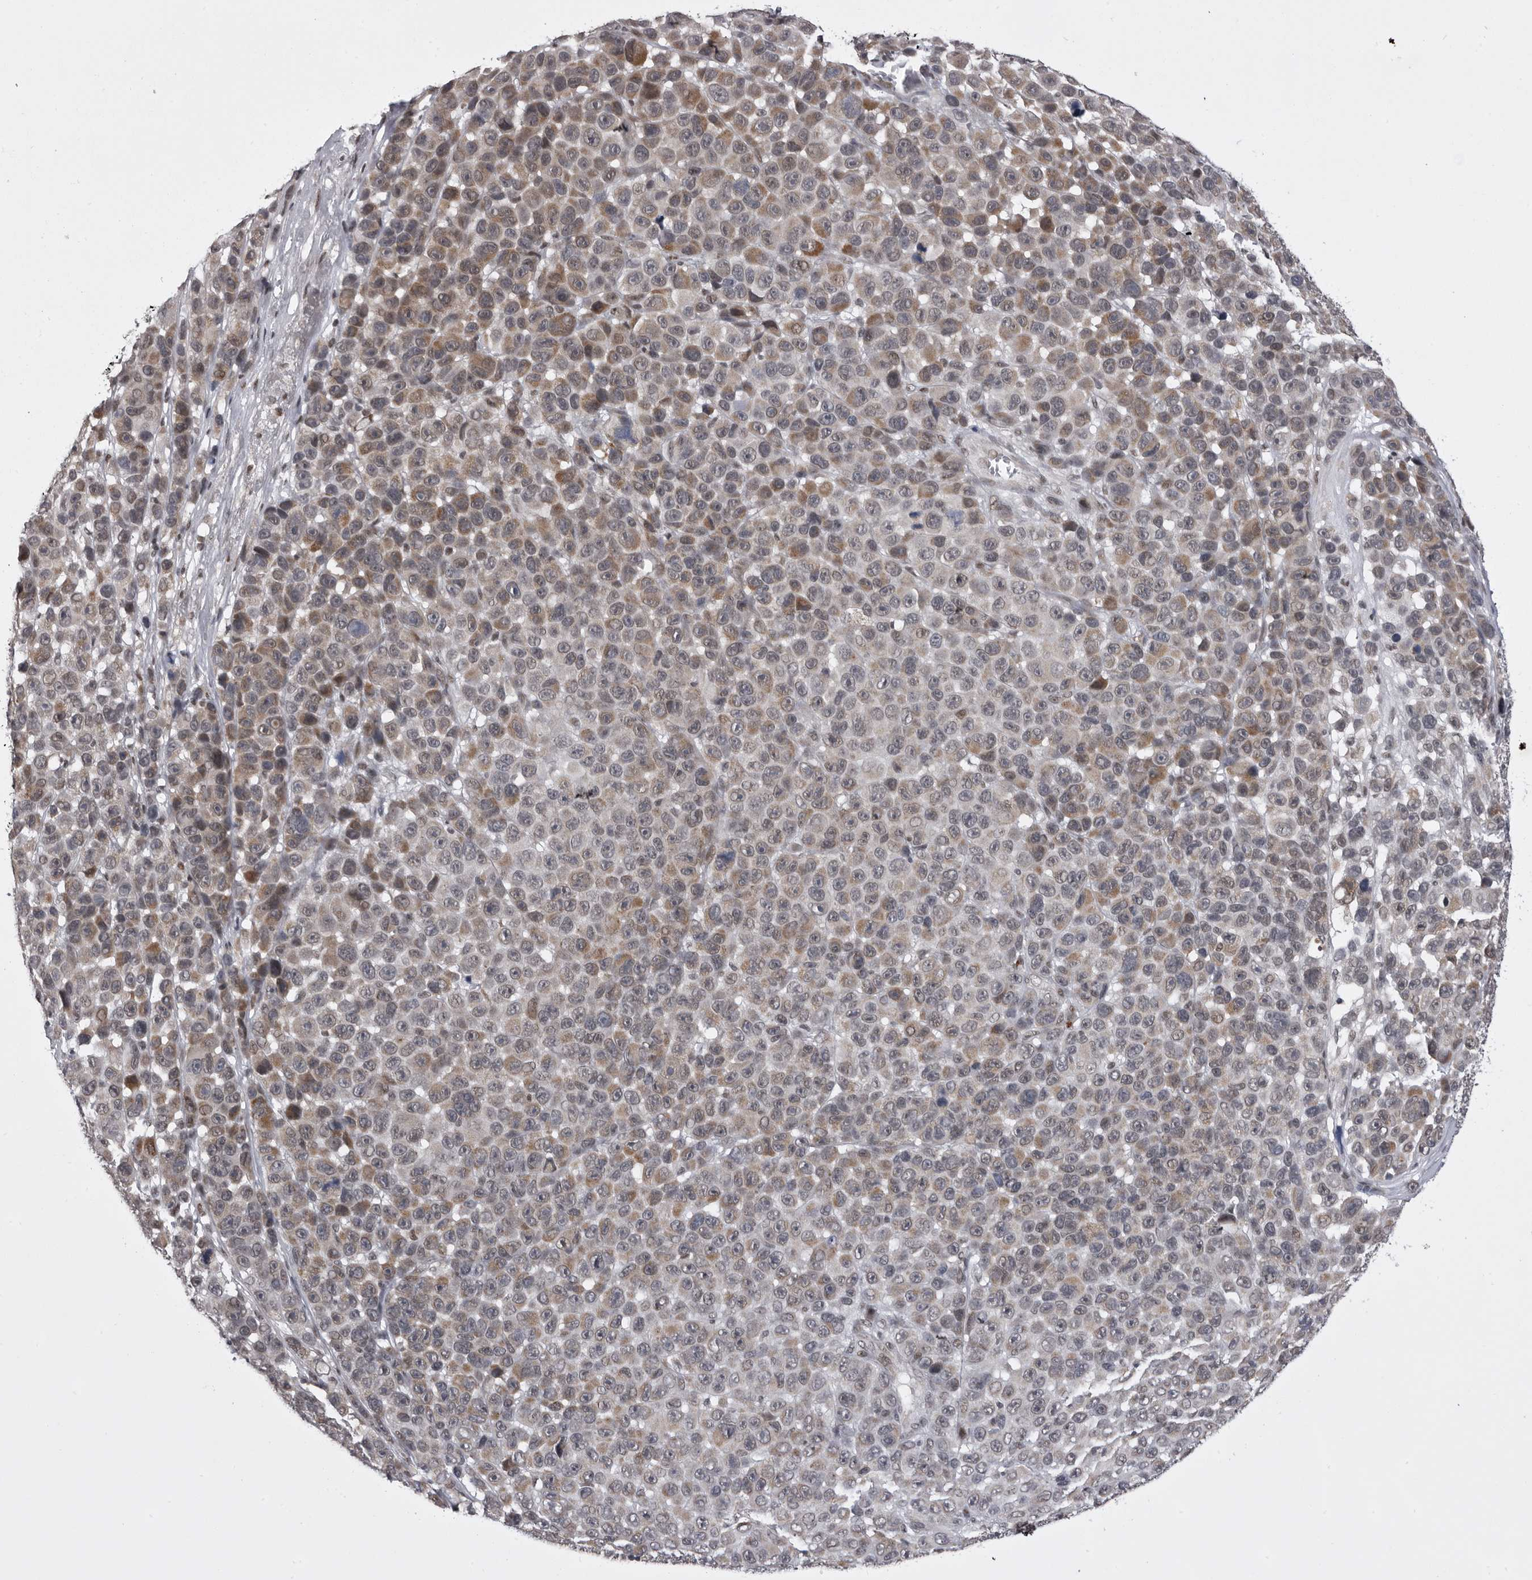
{"staining": {"intensity": "moderate", "quantity": "<25%", "location": "cytoplasmic/membranous"}, "tissue": "melanoma", "cell_type": "Tumor cells", "image_type": "cancer", "snomed": [{"axis": "morphology", "description": "Malignant melanoma, NOS"}, {"axis": "topography", "description": "Skin"}], "caption": "There is low levels of moderate cytoplasmic/membranous positivity in tumor cells of melanoma, as demonstrated by immunohistochemical staining (brown color).", "gene": "PRPF3", "patient": {"sex": "male", "age": 53}}